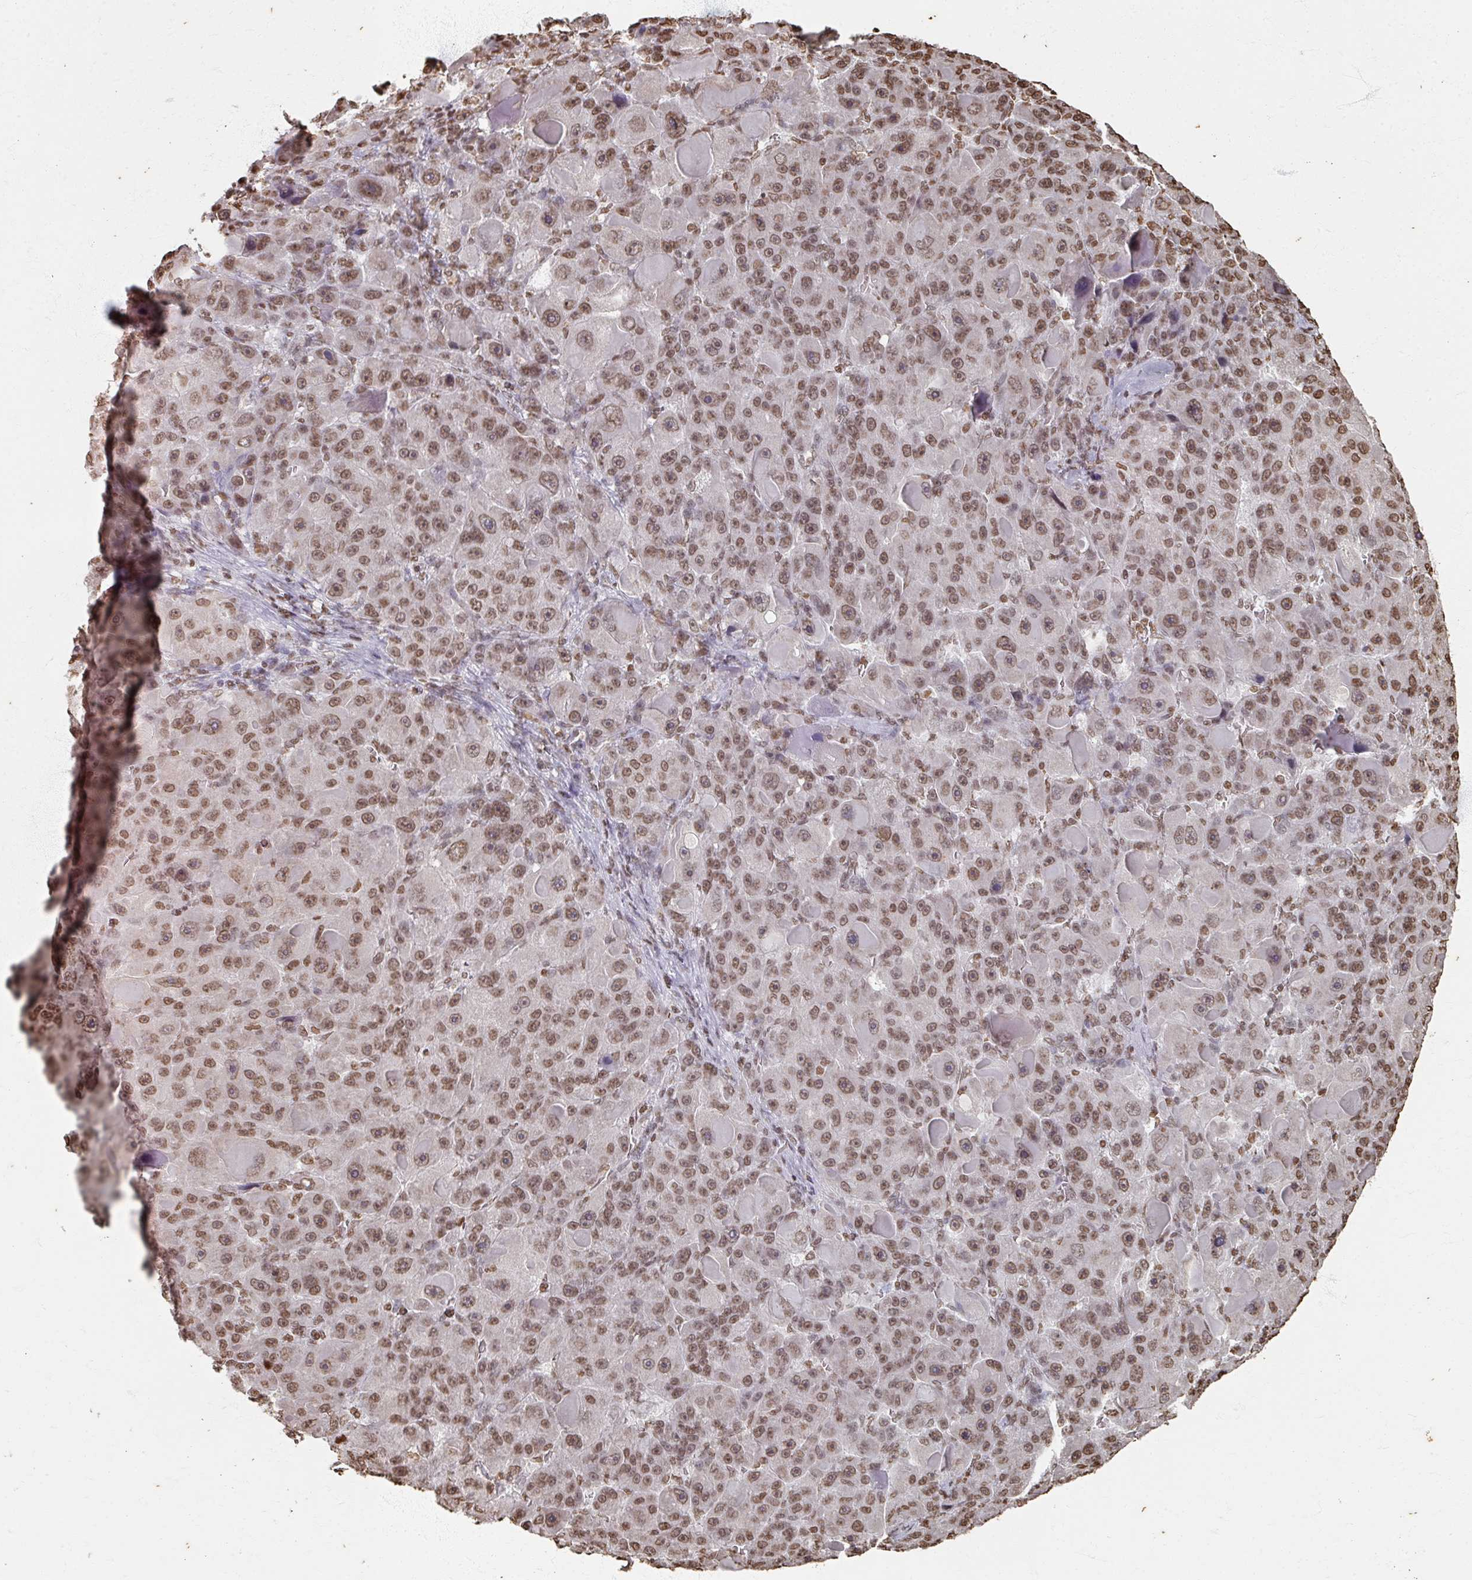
{"staining": {"intensity": "moderate", "quantity": ">75%", "location": "nuclear"}, "tissue": "liver cancer", "cell_type": "Tumor cells", "image_type": "cancer", "snomed": [{"axis": "morphology", "description": "Carcinoma, Hepatocellular, NOS"}, {"axis": "topography", "description": "Liver"}], "caption": "Moderate nuclear positivity is seen in about >75% of tumor cells in liver cancer.", "gene": "DCUN1D5", "patient": {"sex": "male", "age": 76}}